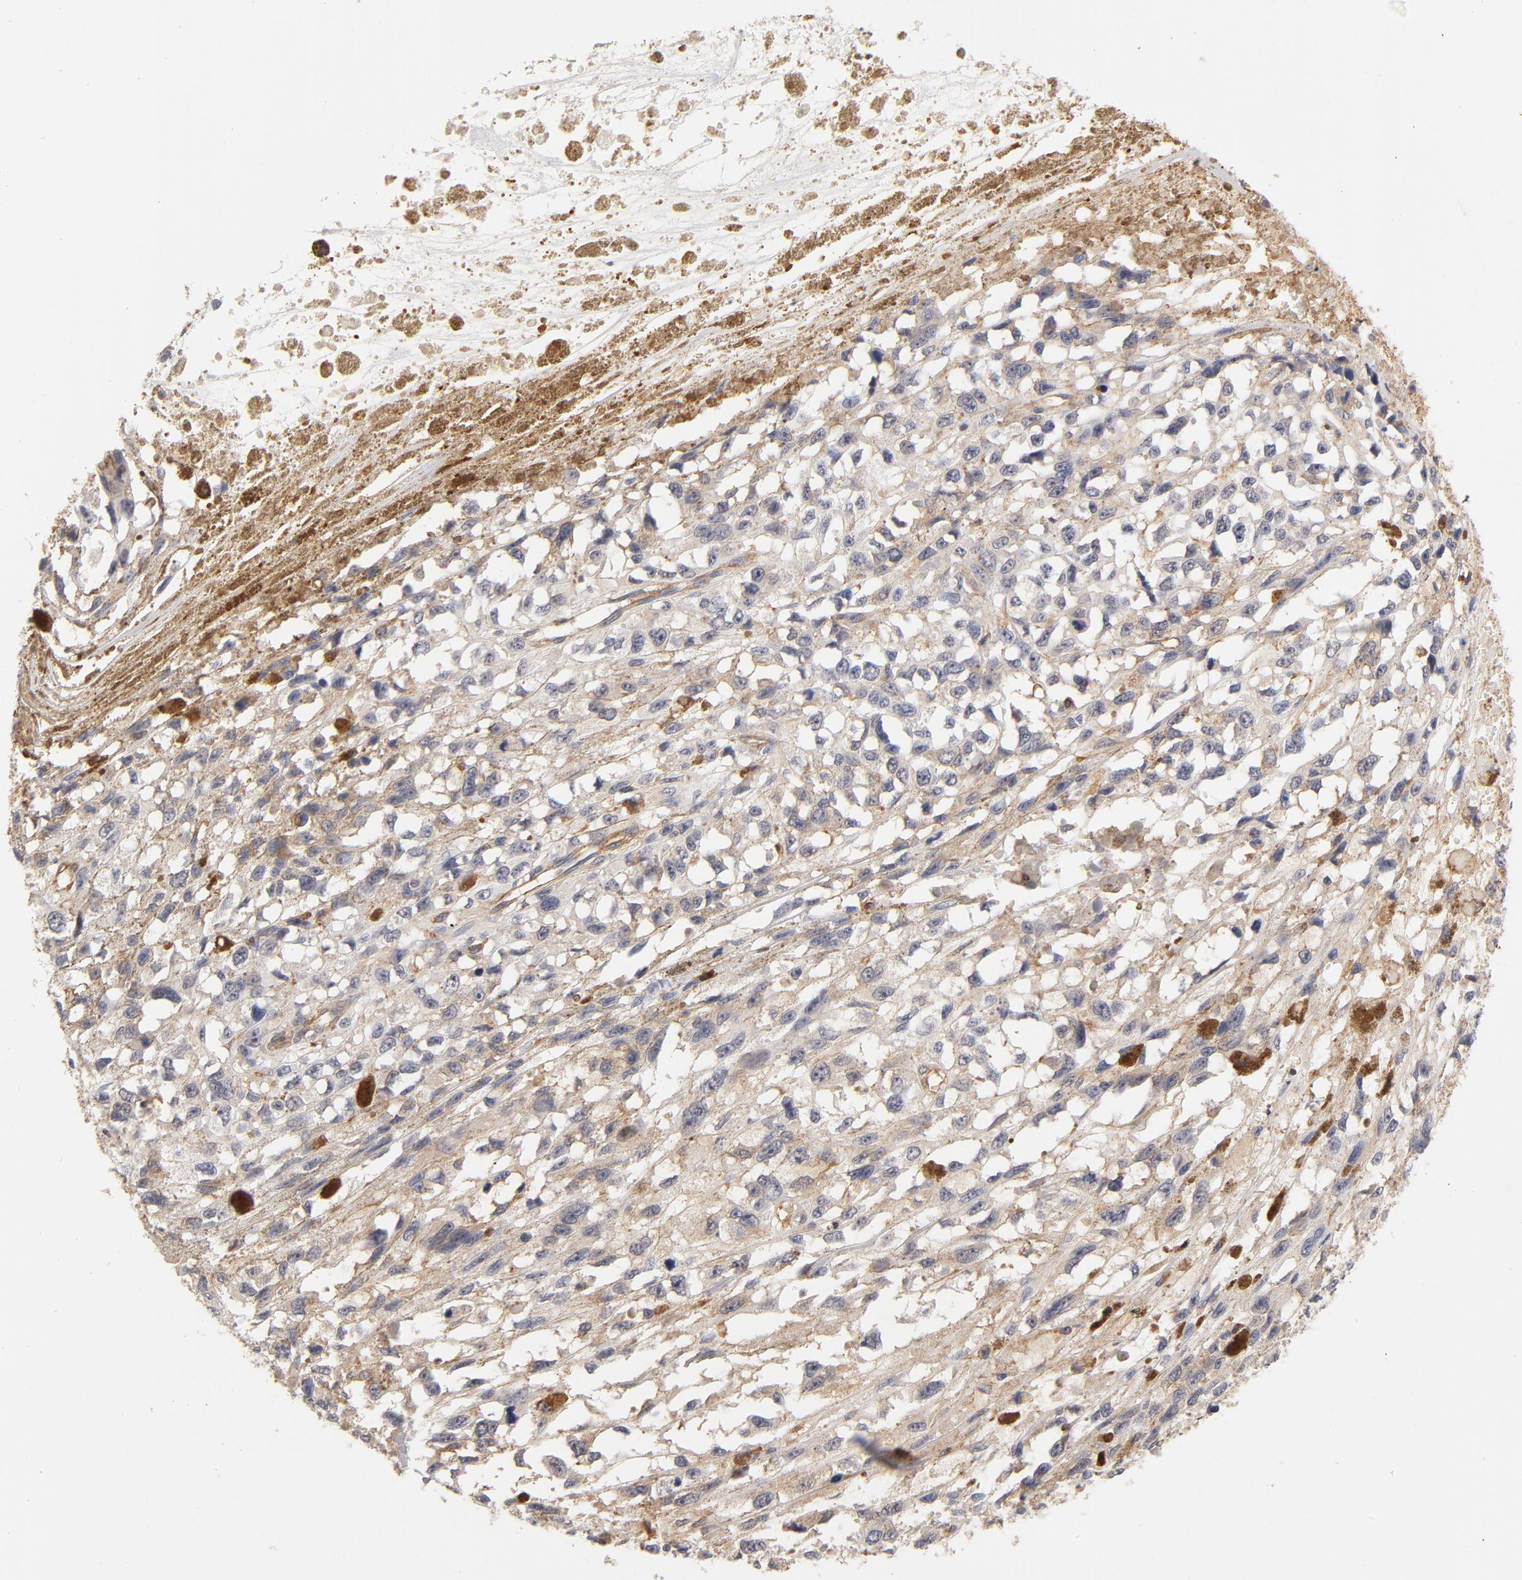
{"staining": {"intensity": "weak", "quantity": "<25%", "location": "cytoplasmic/membranous"}, "tissue": "melanoma", "cell_type": "Tumor cells", "image_type": "cancer", "snomed": [{"axis": "morphology", "description": "Malignant melanoma, Metastatic site"}, {"axis": "topography", "description": "Lymph node"}], "caption": "DAB immunohistochemical staining of malignant melanoma (metastatic site) displays no significant positivity in tumor cells.", "gene": "FCMR", "patient": {"sex": "male", "age": 59}}